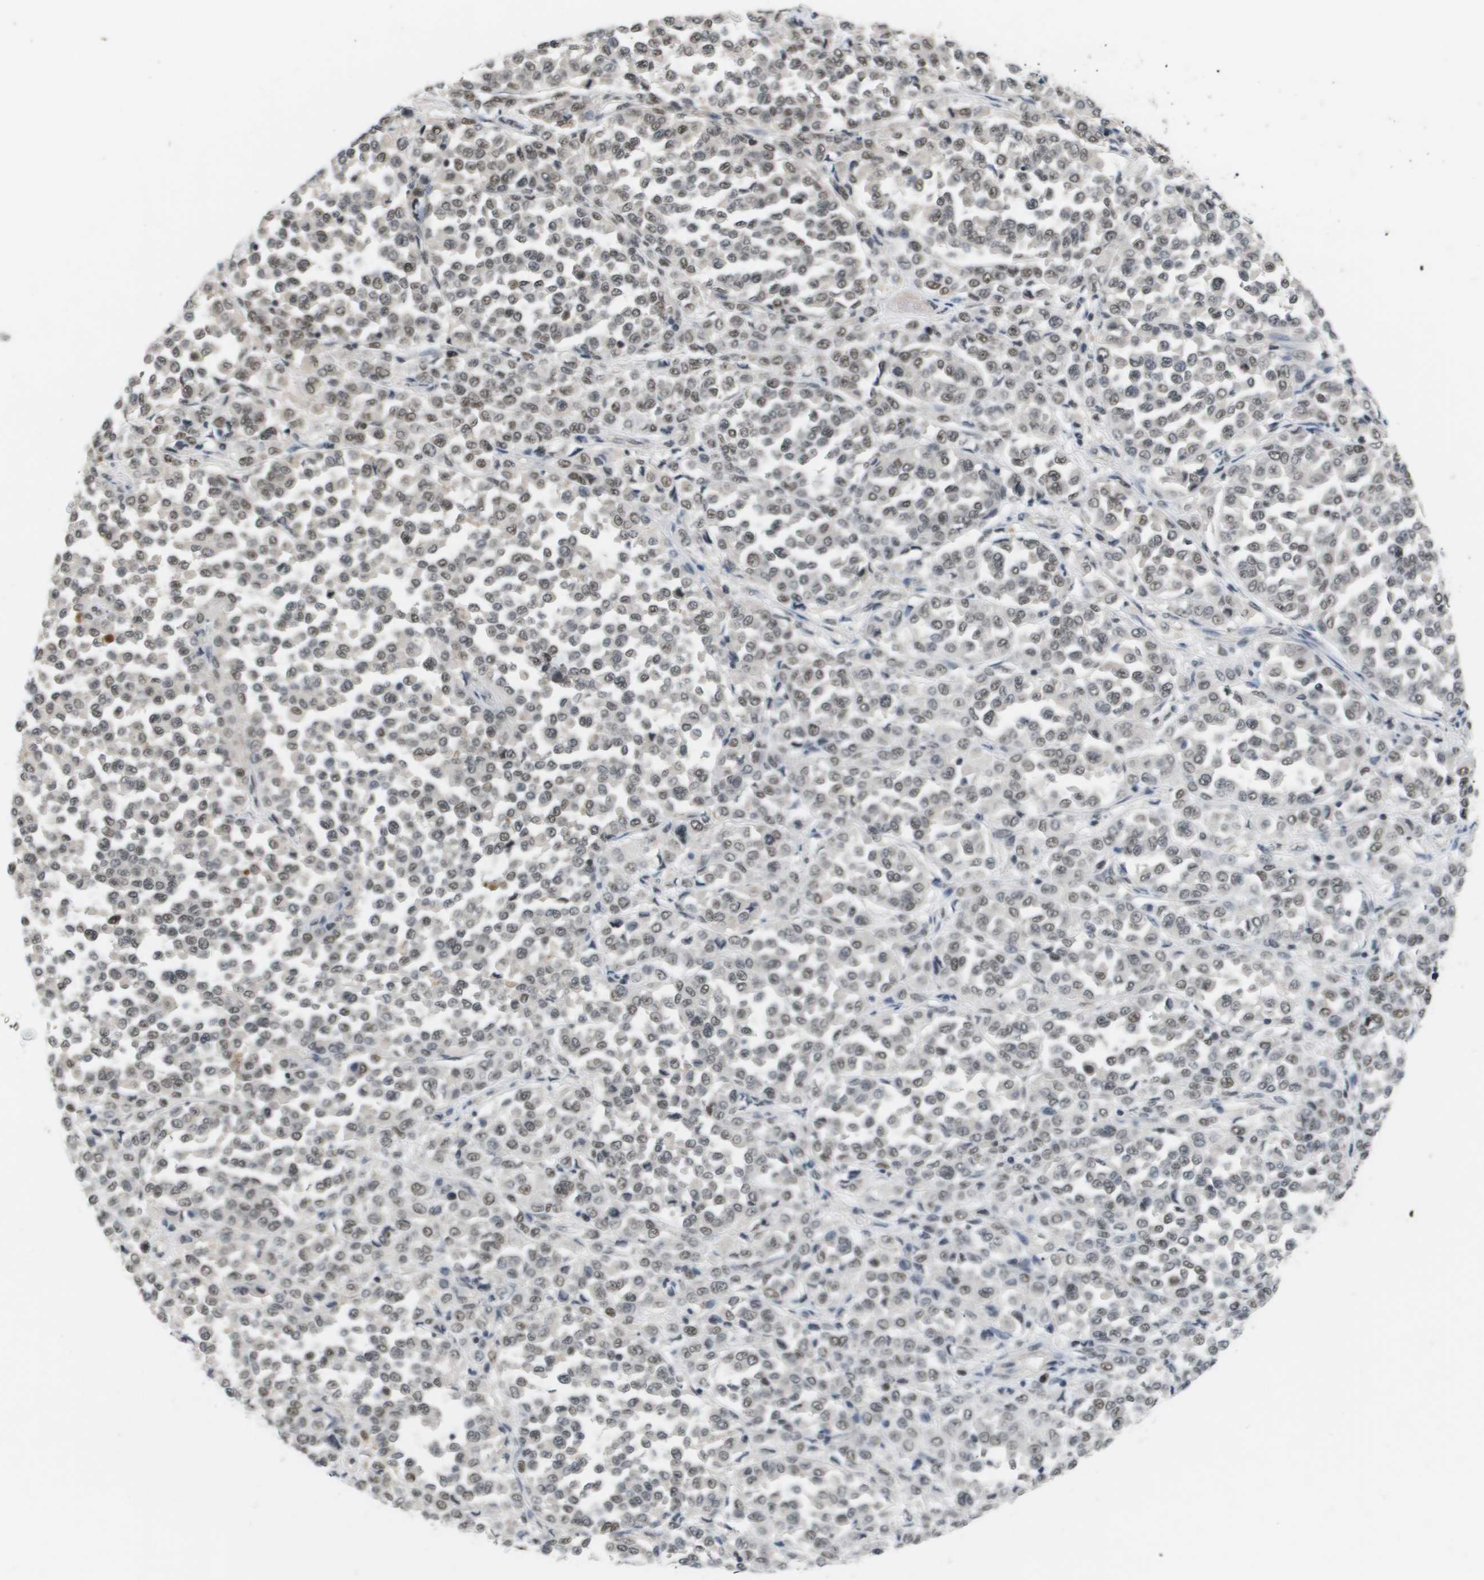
{"staining": {"intensity": "weak", "quantity": "25%-75%", "location": "nuclear"}, "tissue": "melanoma", "cell_type": "Tumor cells", "image_type": "cancer", "snomed": [{"axis": "morphology", "description": "Malignant melanoma, Metastatic site"}, {"axis": "topography", "description": "Pancreas"}], "caption": "Brown immunohistochemical staining in human malignant melanoma (metastatic site) demonstrates weak nuclear positivity in approximately 25%-75% of tumor cells.", "gene": "ISY1", "patient": {"sex": "female", "age": 30}}